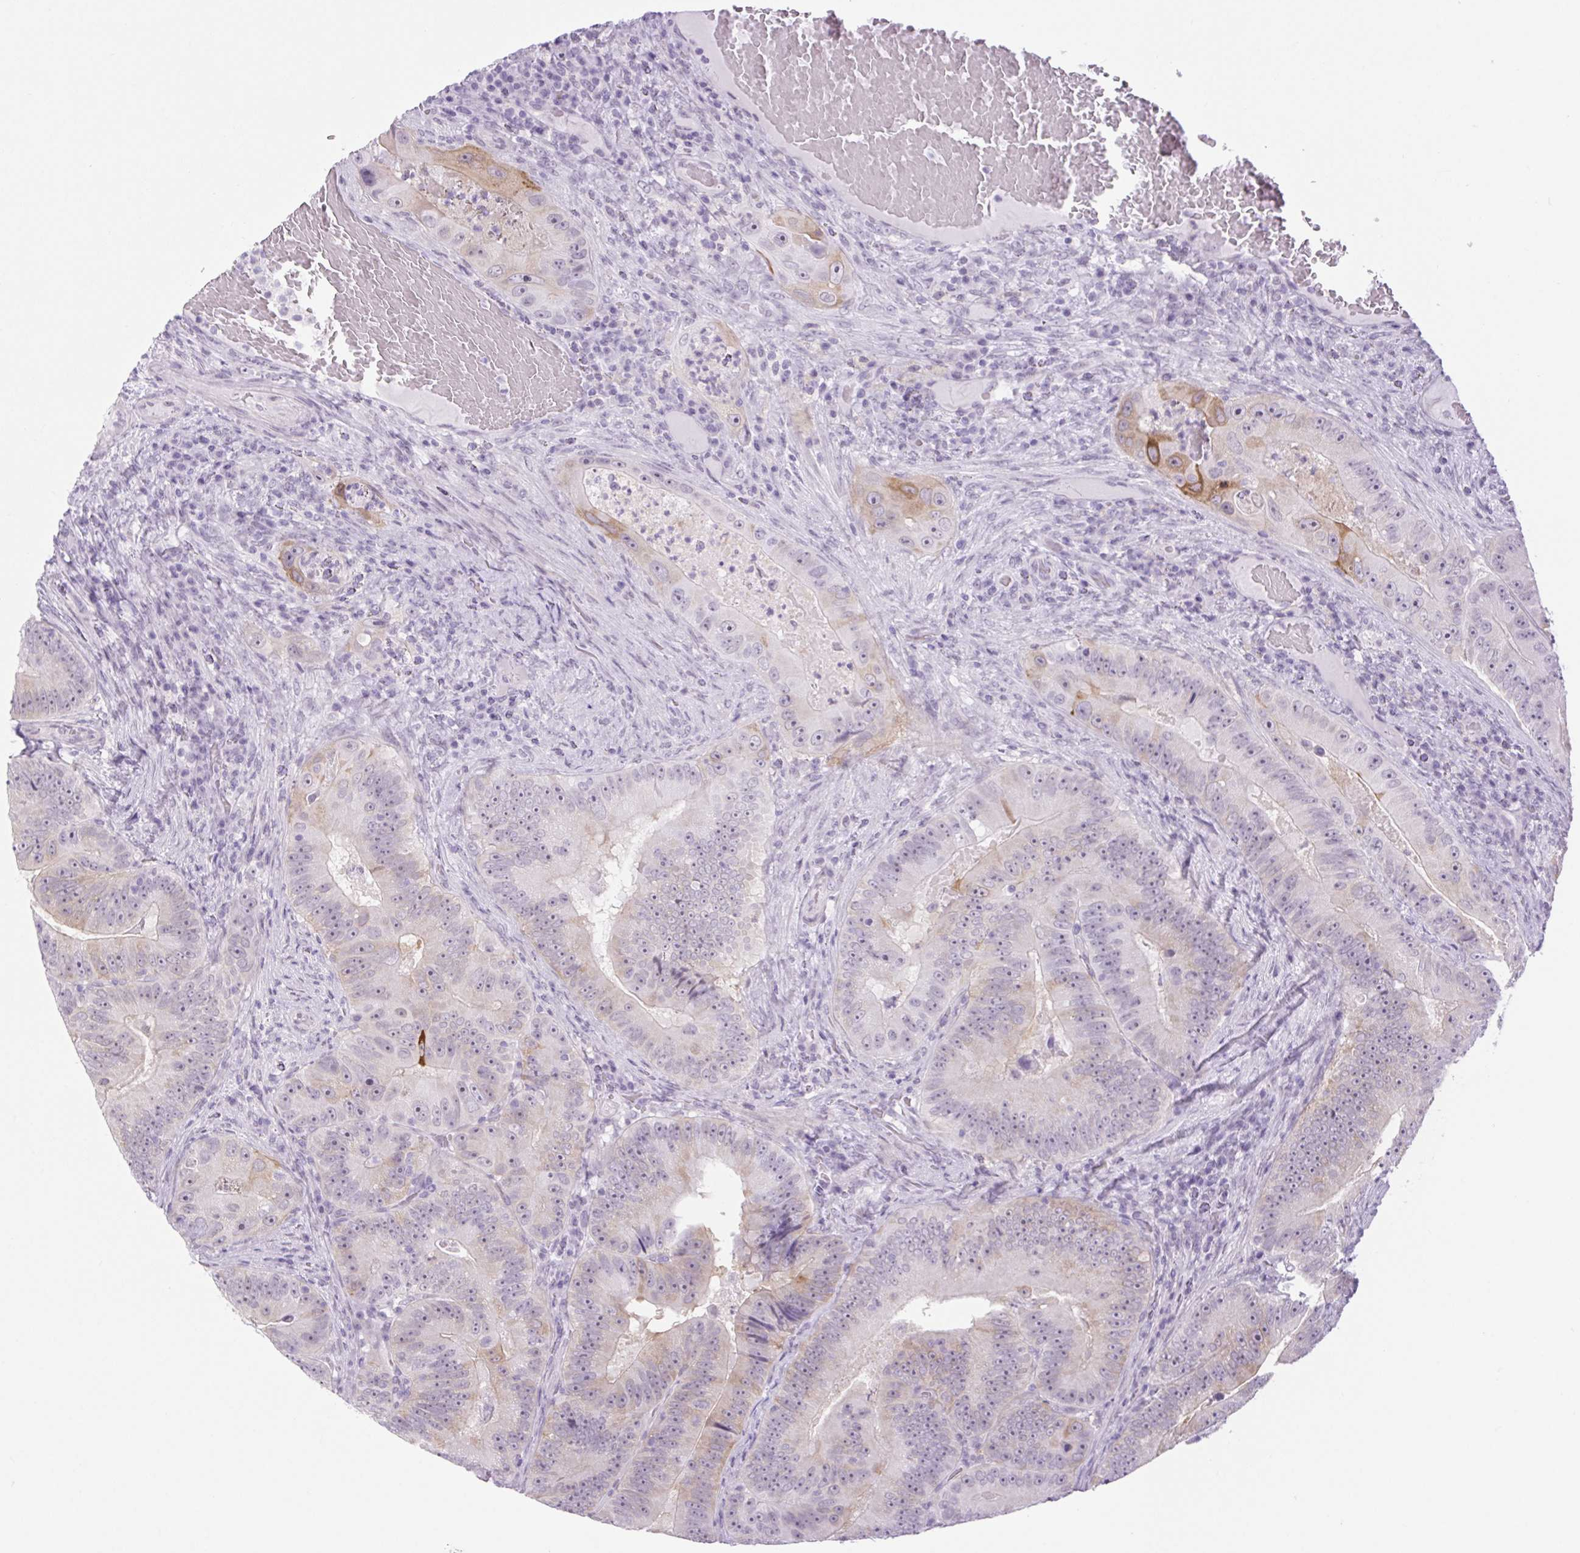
{"staining": {"intensity": "moderate", "quantity": "<25%", "location": "cytoplasmic/membranous"}, "tissue": "colorectal cancer", "cell_type": "Tumor cells", "image_type": "cancer", "snomed": [{"axis": "morphology", "description": "Adenocarcinoma, NOS"}, {"axis": "topography", "description": "Colon"}], "caption": "This histopathology image reveals IHC staining of human adenocarcinoma (colorectal), with low moderate cytoplasmic/membranous positivity in approximately <25% of tumor cells.", "gene": "BCAS1", "patient": {"sex": "female", "age": 86}}